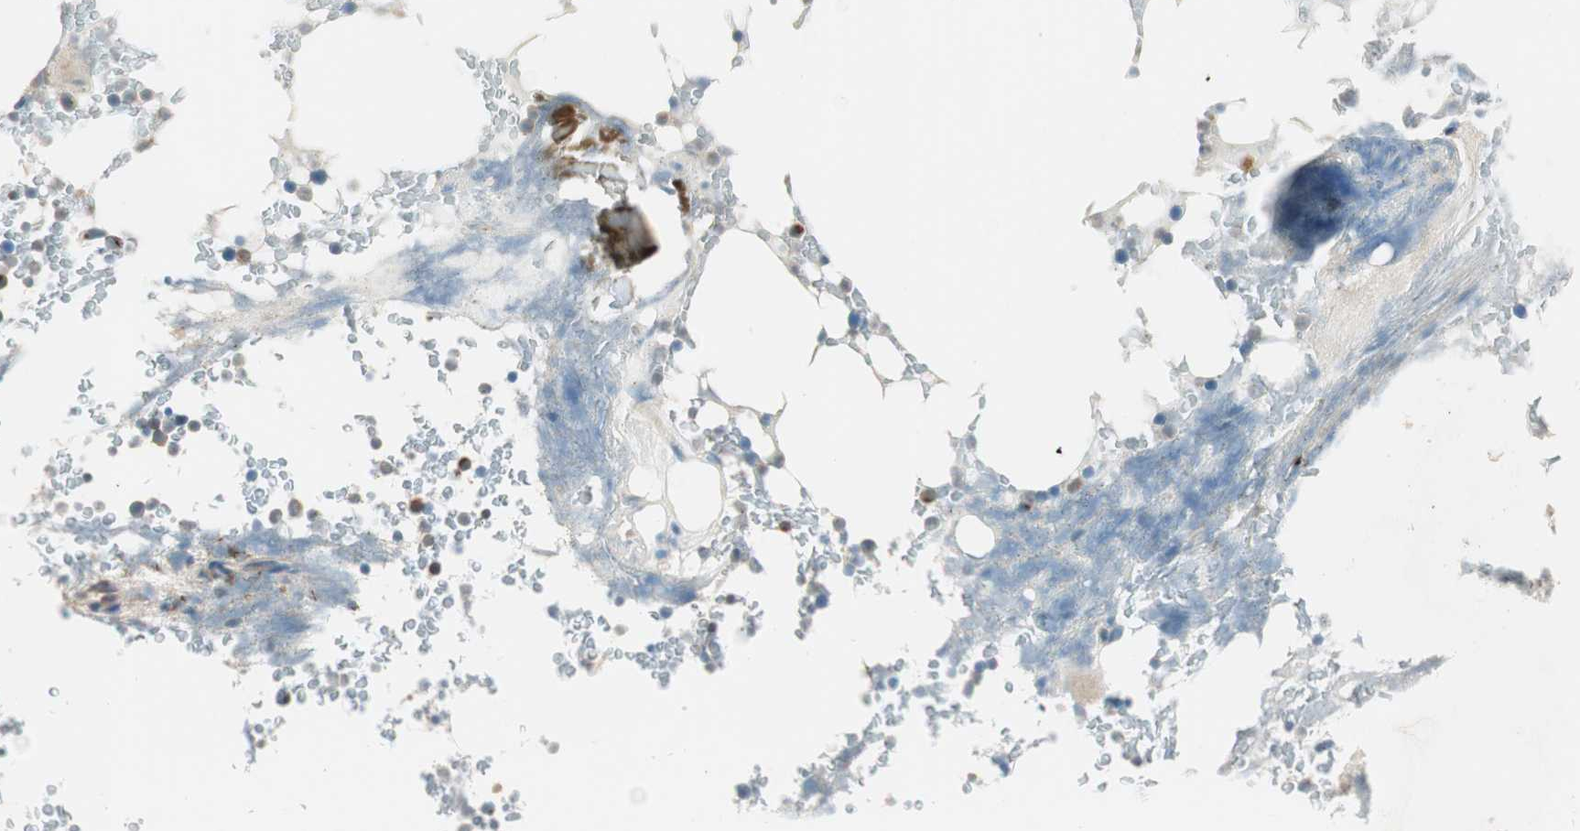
{"staining": {"intensity": "moderate", "quantity": "<25%", "location": "cytoplasmic/membranous,nuclear"}, "tissue": "bone marrow", "cell_type": "Hematopoietic cells", "image_type": "normal", "snomed": [{"axis": "morphology", "description": "Normal tissue, NOS"}, {"axis": "topography", "description": "Bone marrow"}], "caption": "A histopathology image of bone marrow stained for a protein shows moderate cytoplasmic/membranous,nuclear brown staining in hematopoietic cells. The protein is stained brown, and the nuclei are stained in blue (DAB (3,3'-diaminobenzidine) IHC with brightfield microscopy, high magnification).", "gene": "PSMD8", "patient": {"sex": "female", "age": 66}}